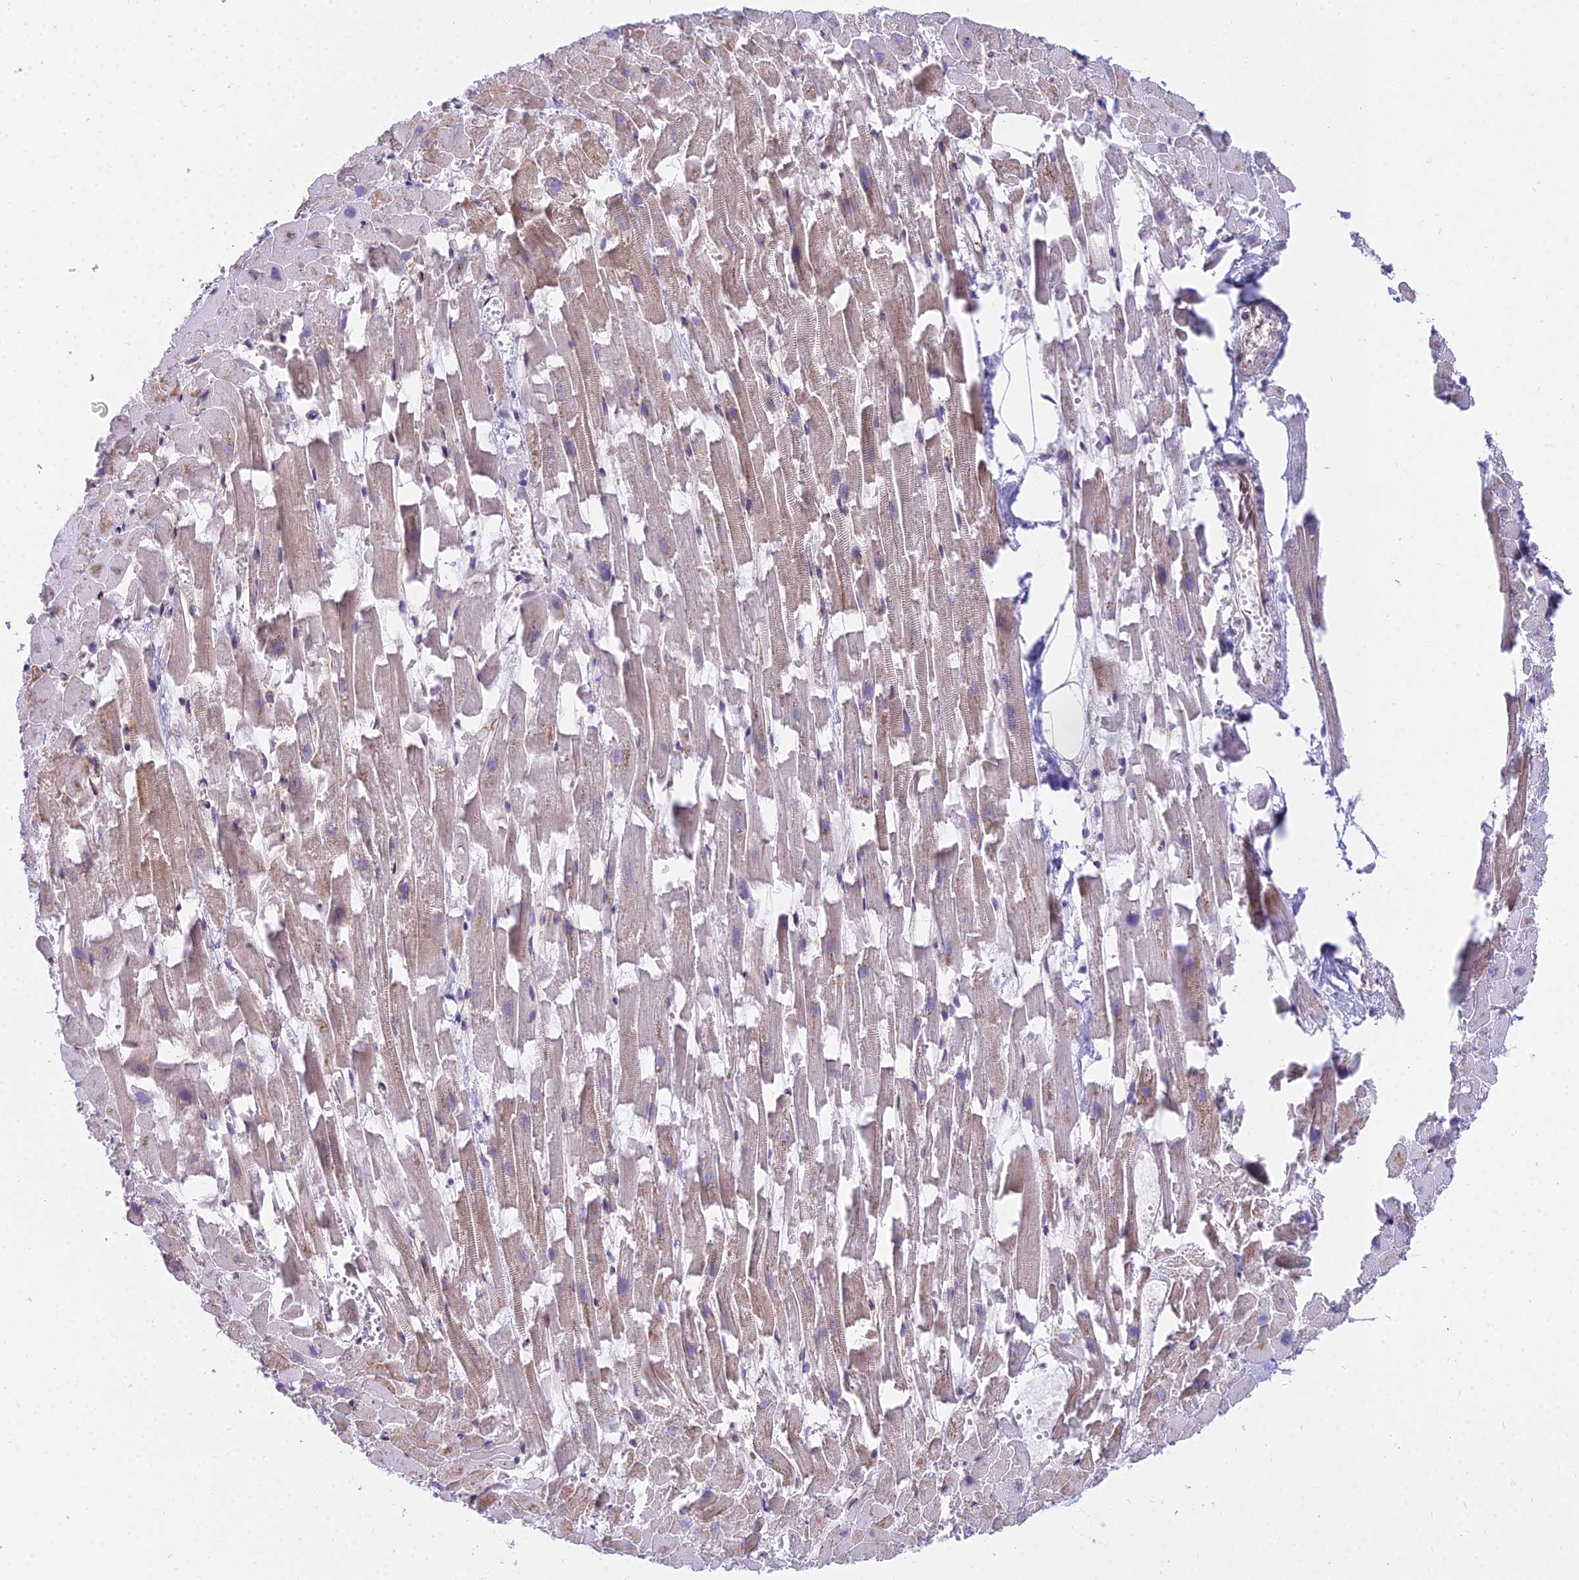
{"staining": {"intensity": "moderate", "quantity": "25%-75%", "location": "cytoplasmic/membranous"}, "tissue": "heart muscle", "cell_type": "Cardiomyocytes", "image_type": "normal", "snomed": [{"axis": "morphology", "description": "Normal tissue, NOS"}, {"axis": "topography", "description": "Heart"}], "caption": "Immunohistochemical staining of normal human heart muscle reveals moderate cytoplasmic/membranous protein staining in about 25%-75% of cardiomyocytes. Ihc stains the protein of interest in brown and the nuclei are stained blue.", "gene": "HLA", "patient": {"sex": "female", "age": 64}}